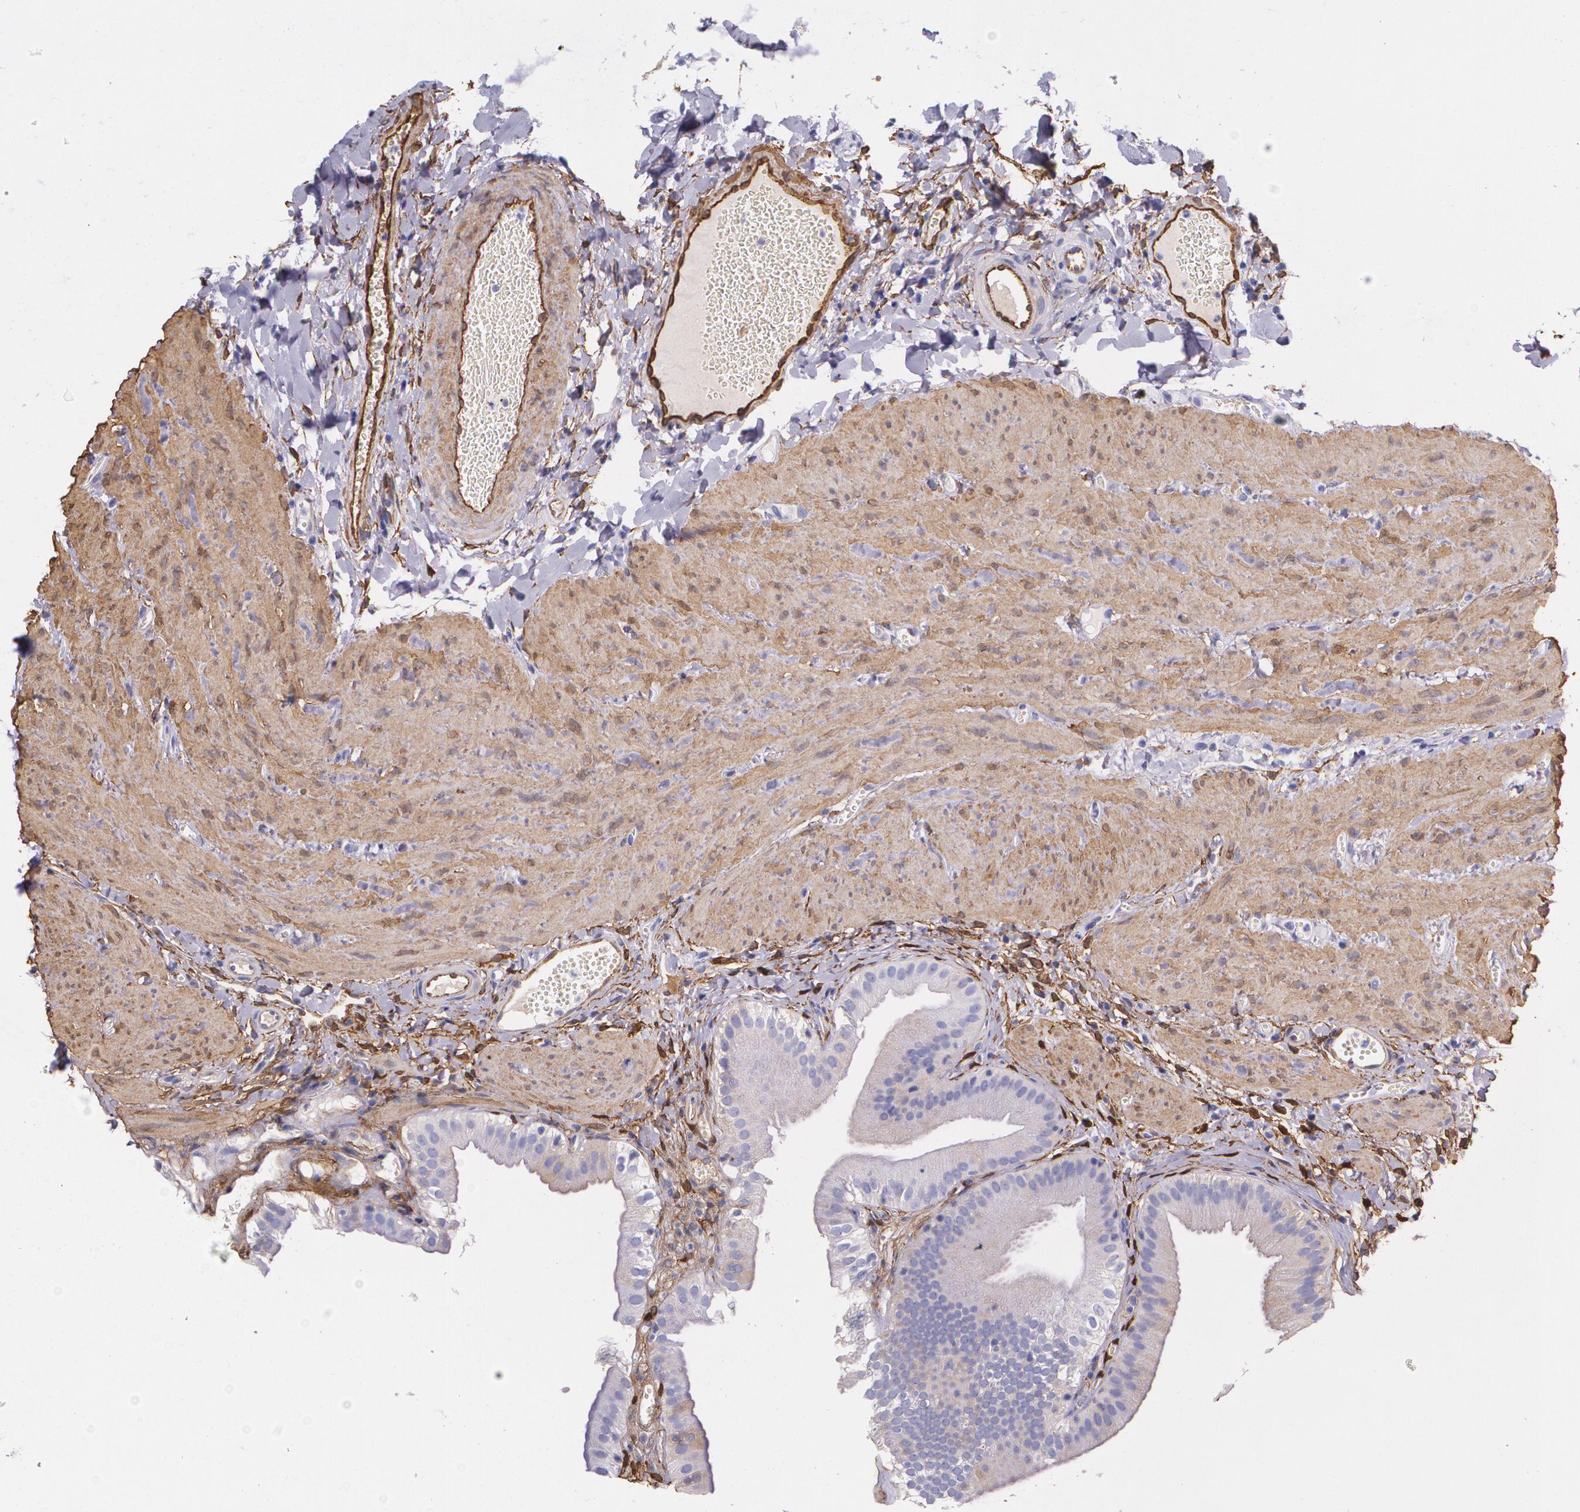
{"staining": {"intensity": "negative", "quantity": "none", "location": "none"}, "tissue": "gallbladder", "cell_type": "Glandular cells", "image_type": "normal", "snomed": [{"axis": "morphology", "description": "Normal tissue, NOS"}, {"axis": "topography", "description": "Gallbladder"}], "caption": "Human gallbladder stained for a protein using immunohistochemistry (IHC) displays no positivity in glandular cells.", "gene": "MMP2", "patient": {"sex": "female", "age": 24}}